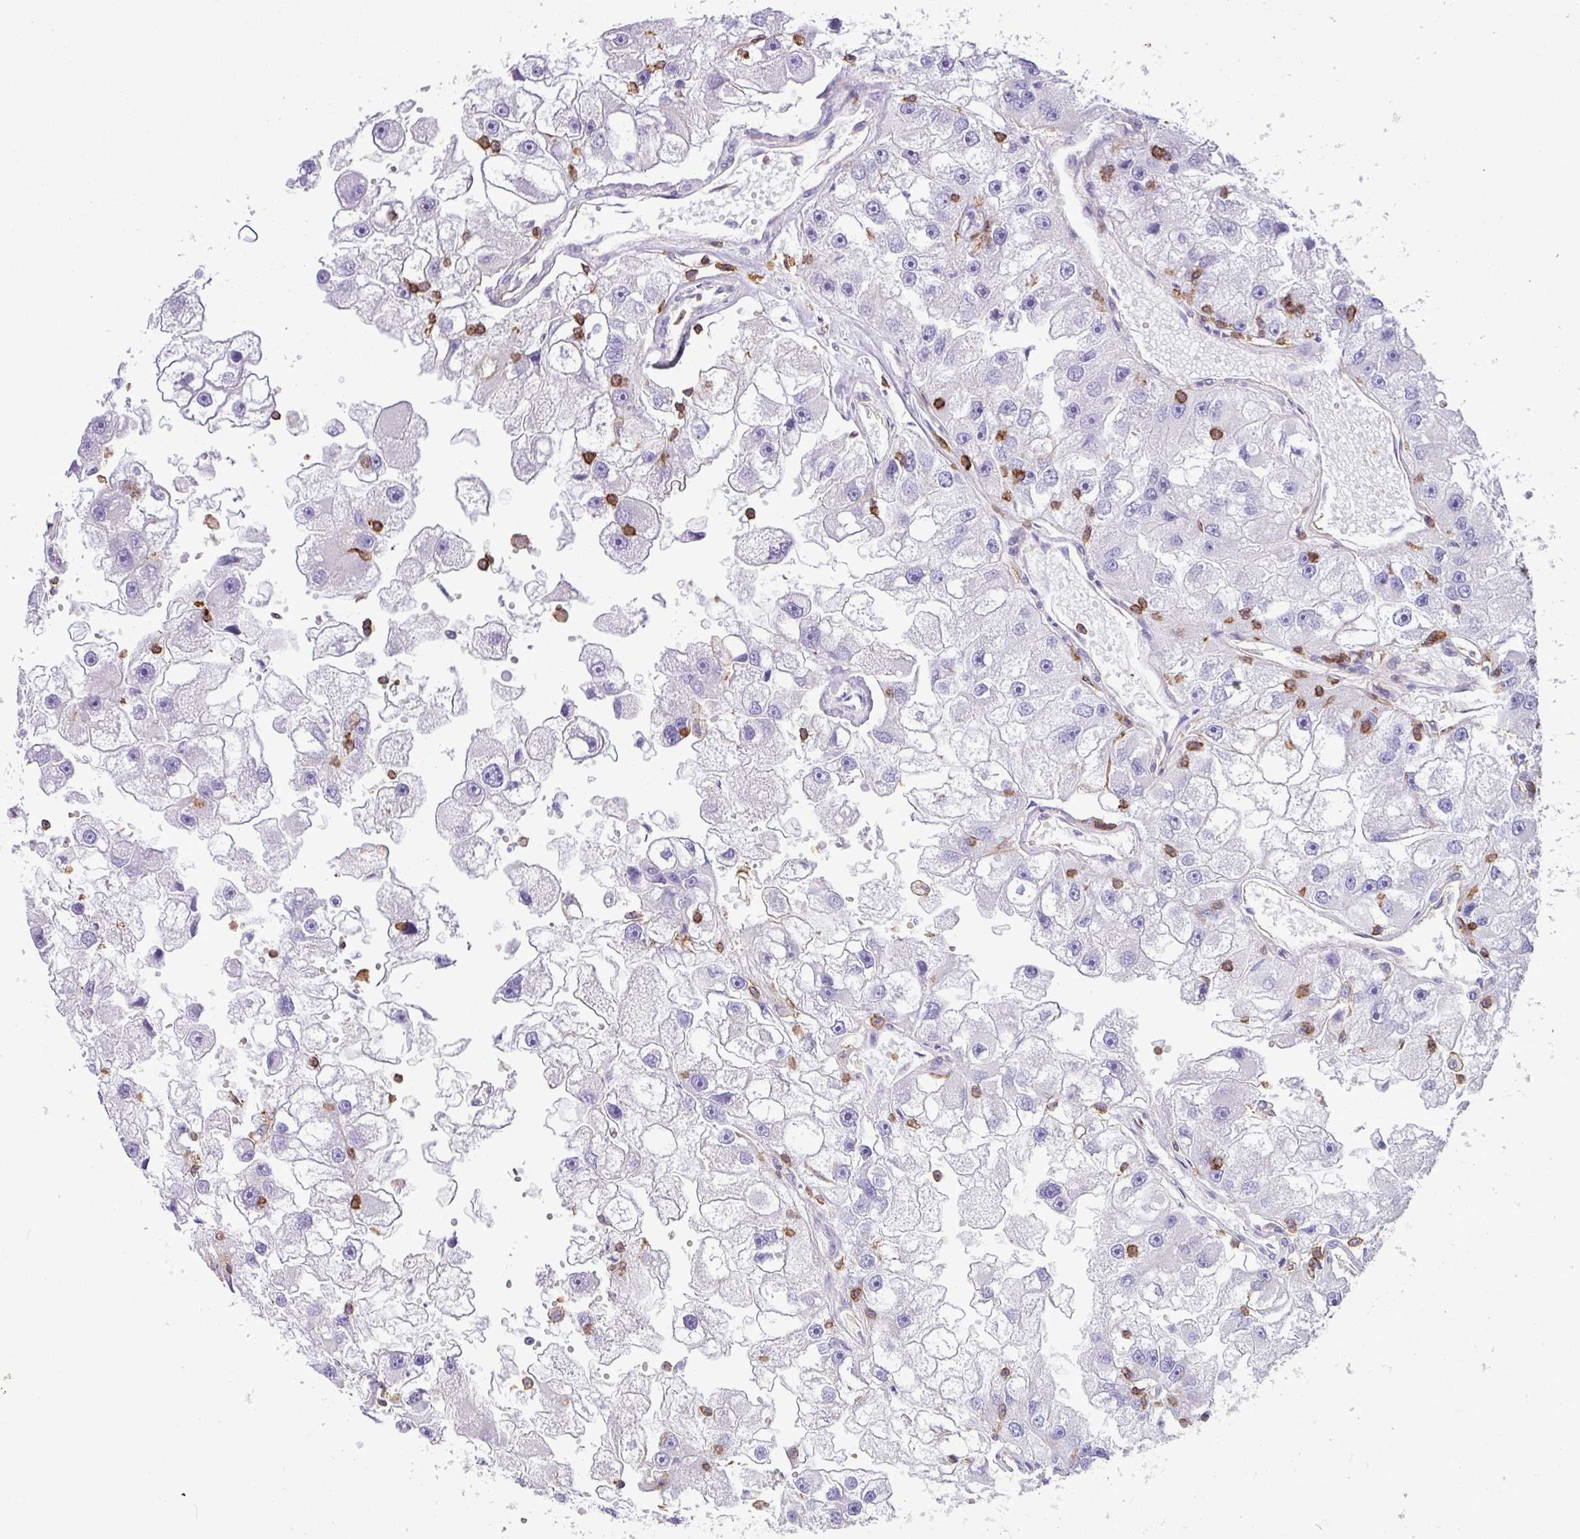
{"staining": {"intensity": "negative", "quantity": "none", "location": "none"}, "tissue": "renal cancer", "cell_type": "Tumor cells", "image_type": "cancer", "snomed": [{"axis": "morphology", "description": "Adenocarcinoma, NOS"}, {"axis": "topography", "description": "Kidney"}], "caption": "An immunohistochemistry image of adenocarcinoma (renal) is shown. There is no staining in tumor cells of adenocarcinoma (renal).", "gene": "PPP1R18", "patient": {"sex": "male", "age": 63}}